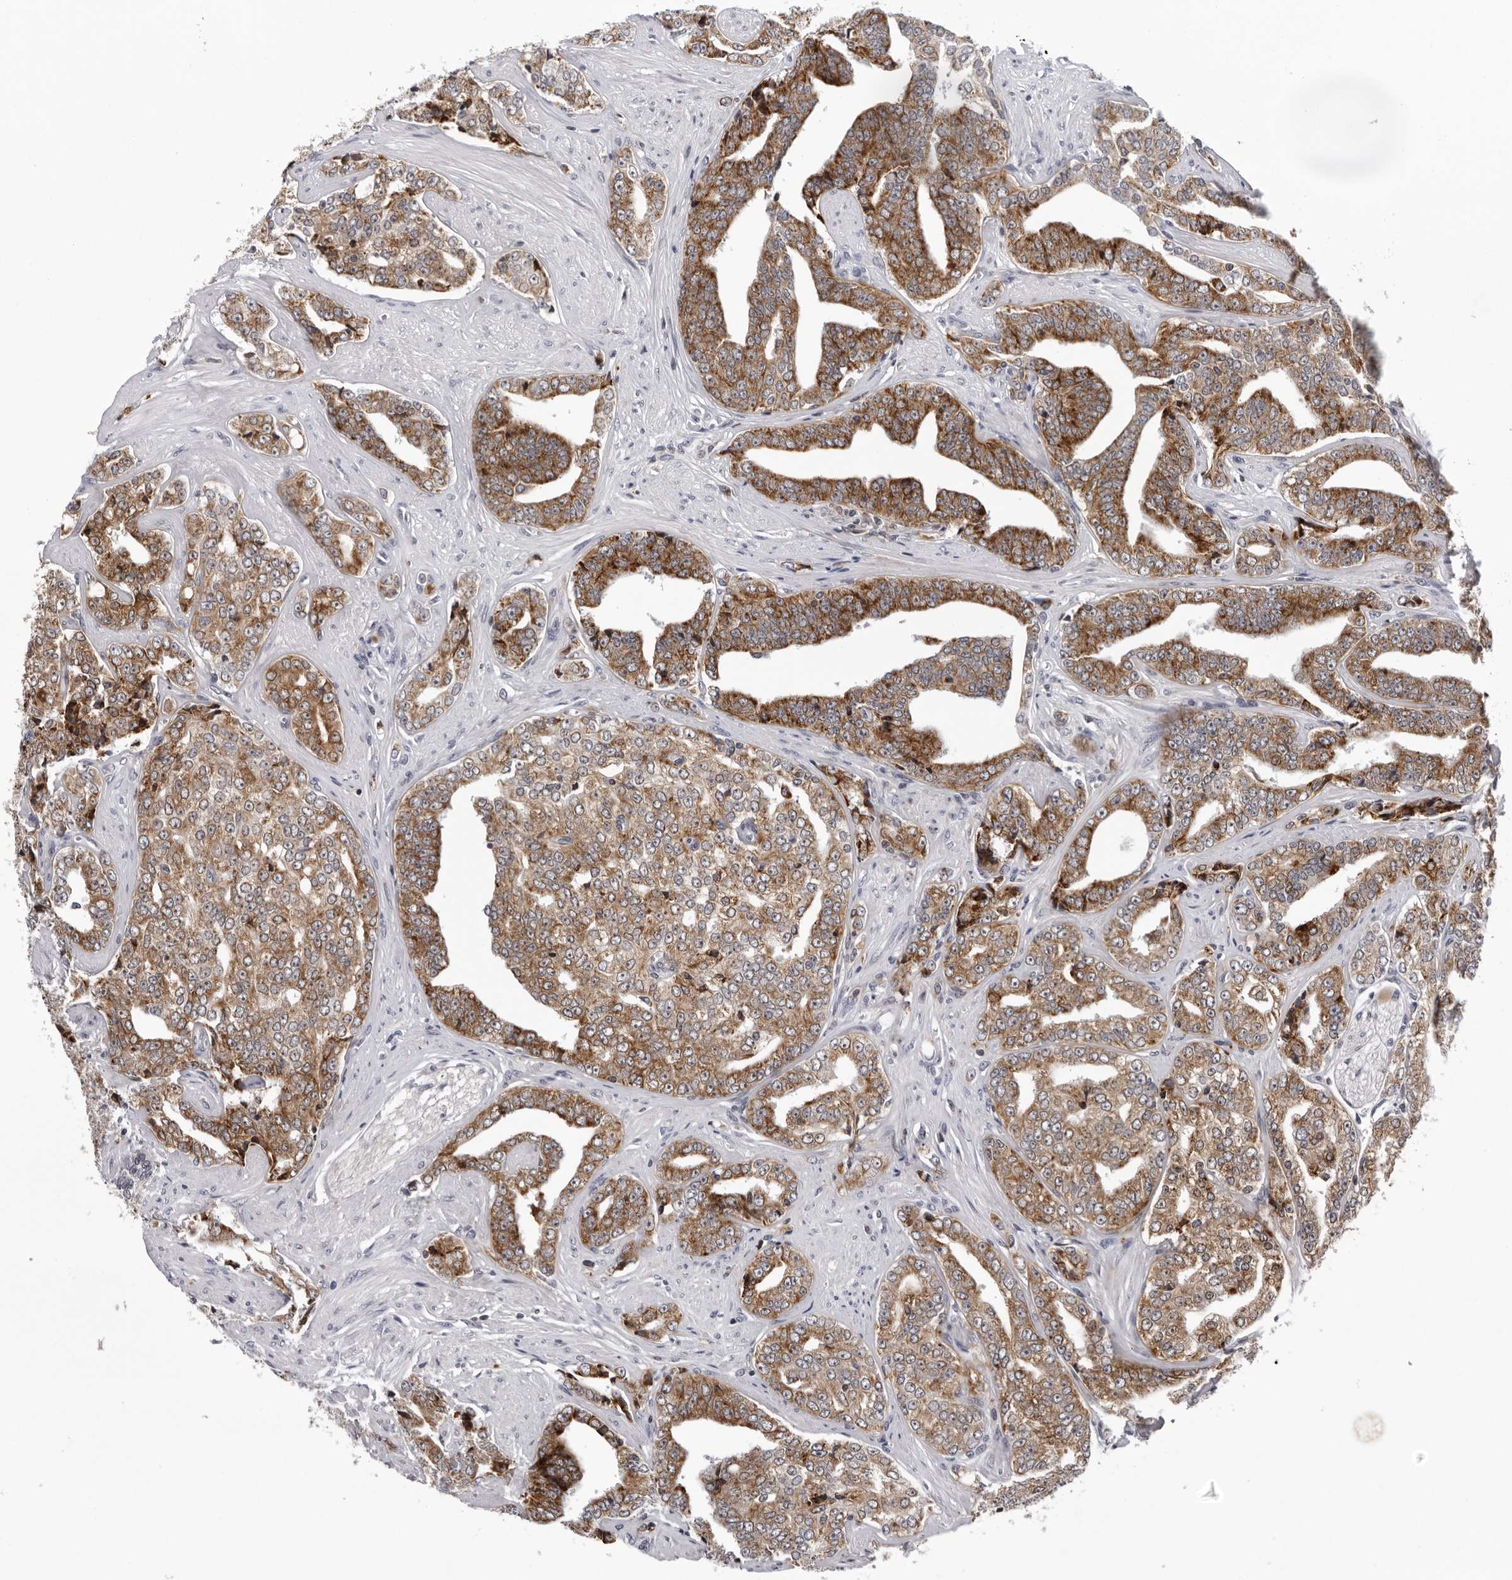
{"staining": {"intensity": "strong", "quantity": ">75%", "location": "cytoplasmic/membranous"}, "tissue": "prostate cancer", "cell_type": "Tumor cells", "image_type": "cancer", "snomed": [{"axis": "morphology", "description": "Adenocarcinoma, High grade"}, {"axis": "topography", "description": "Prostate"}], "caption": "Immunohistochemical staining of prostate cancer exhibits high levels of strong cytoplasmic/membranous protein expression in approximately >75% of tumor cells.", "gene": "CPT2", "patient": {"sex": "male", "age": 71}}